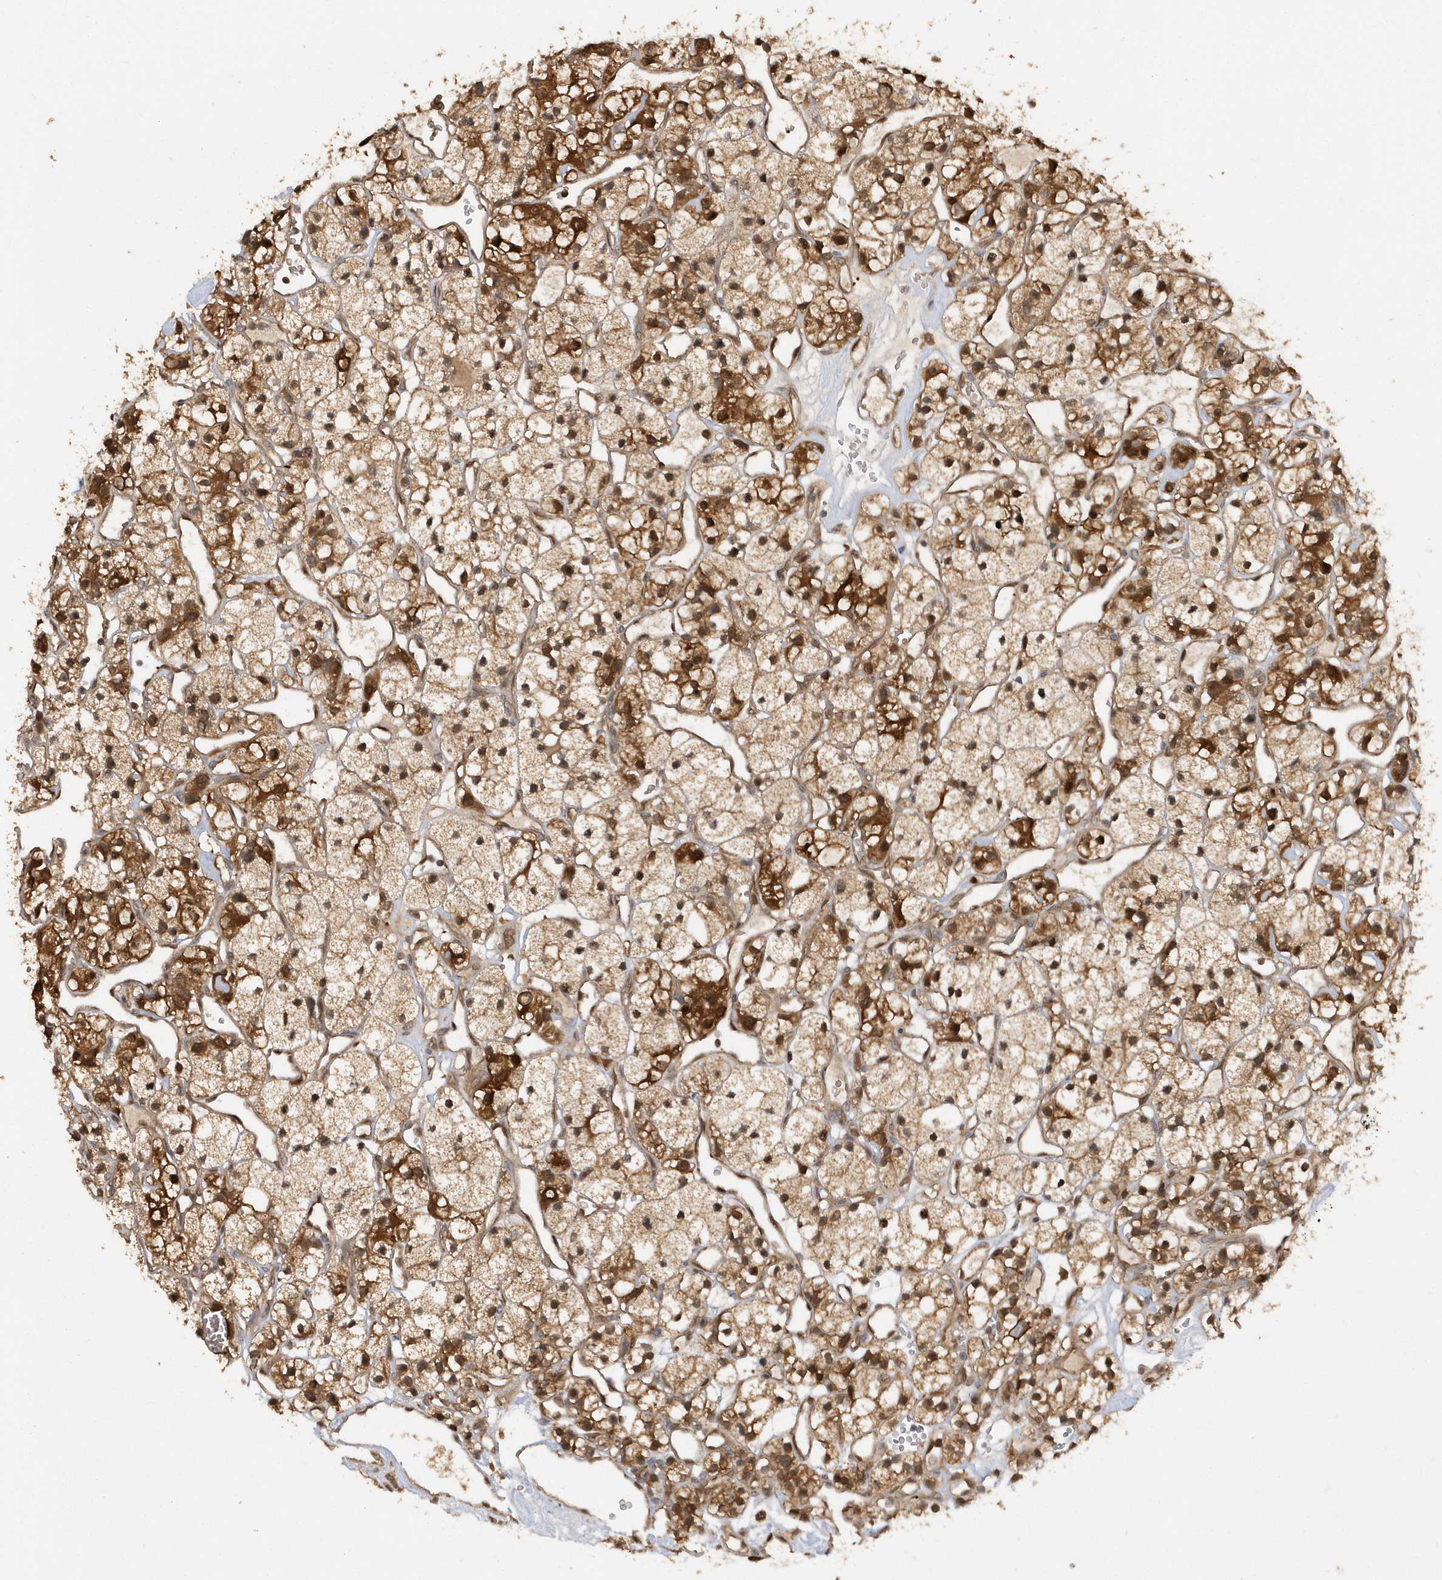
{"staining": {"intensity": "moderate", "quantity": ">75%", "location": "cytoplasmic/membranous"}, "tissue": "renal cancer", "cell_type": "Tumor cells", "image_type": "cancer", "snomed": [{"axis": "morphology", "description": "Adenocarcinoma, NOS"}, {"axis": "topography", "description": "Kidney"}], "caption": "Renal adenocarcinoma stained with immunohistochemistry (IHC) demonstrates moderate cytoplasmic/membranous staining in approximately >75% of tumor cells. (Stains: DAB (3,3'-diaminobenzidine) in brown, nuclei in blue, Microscopy: brightfield microscopy at high magnification).", "gene": "RPE", "patient": {"sex": "female", "age": 57}}